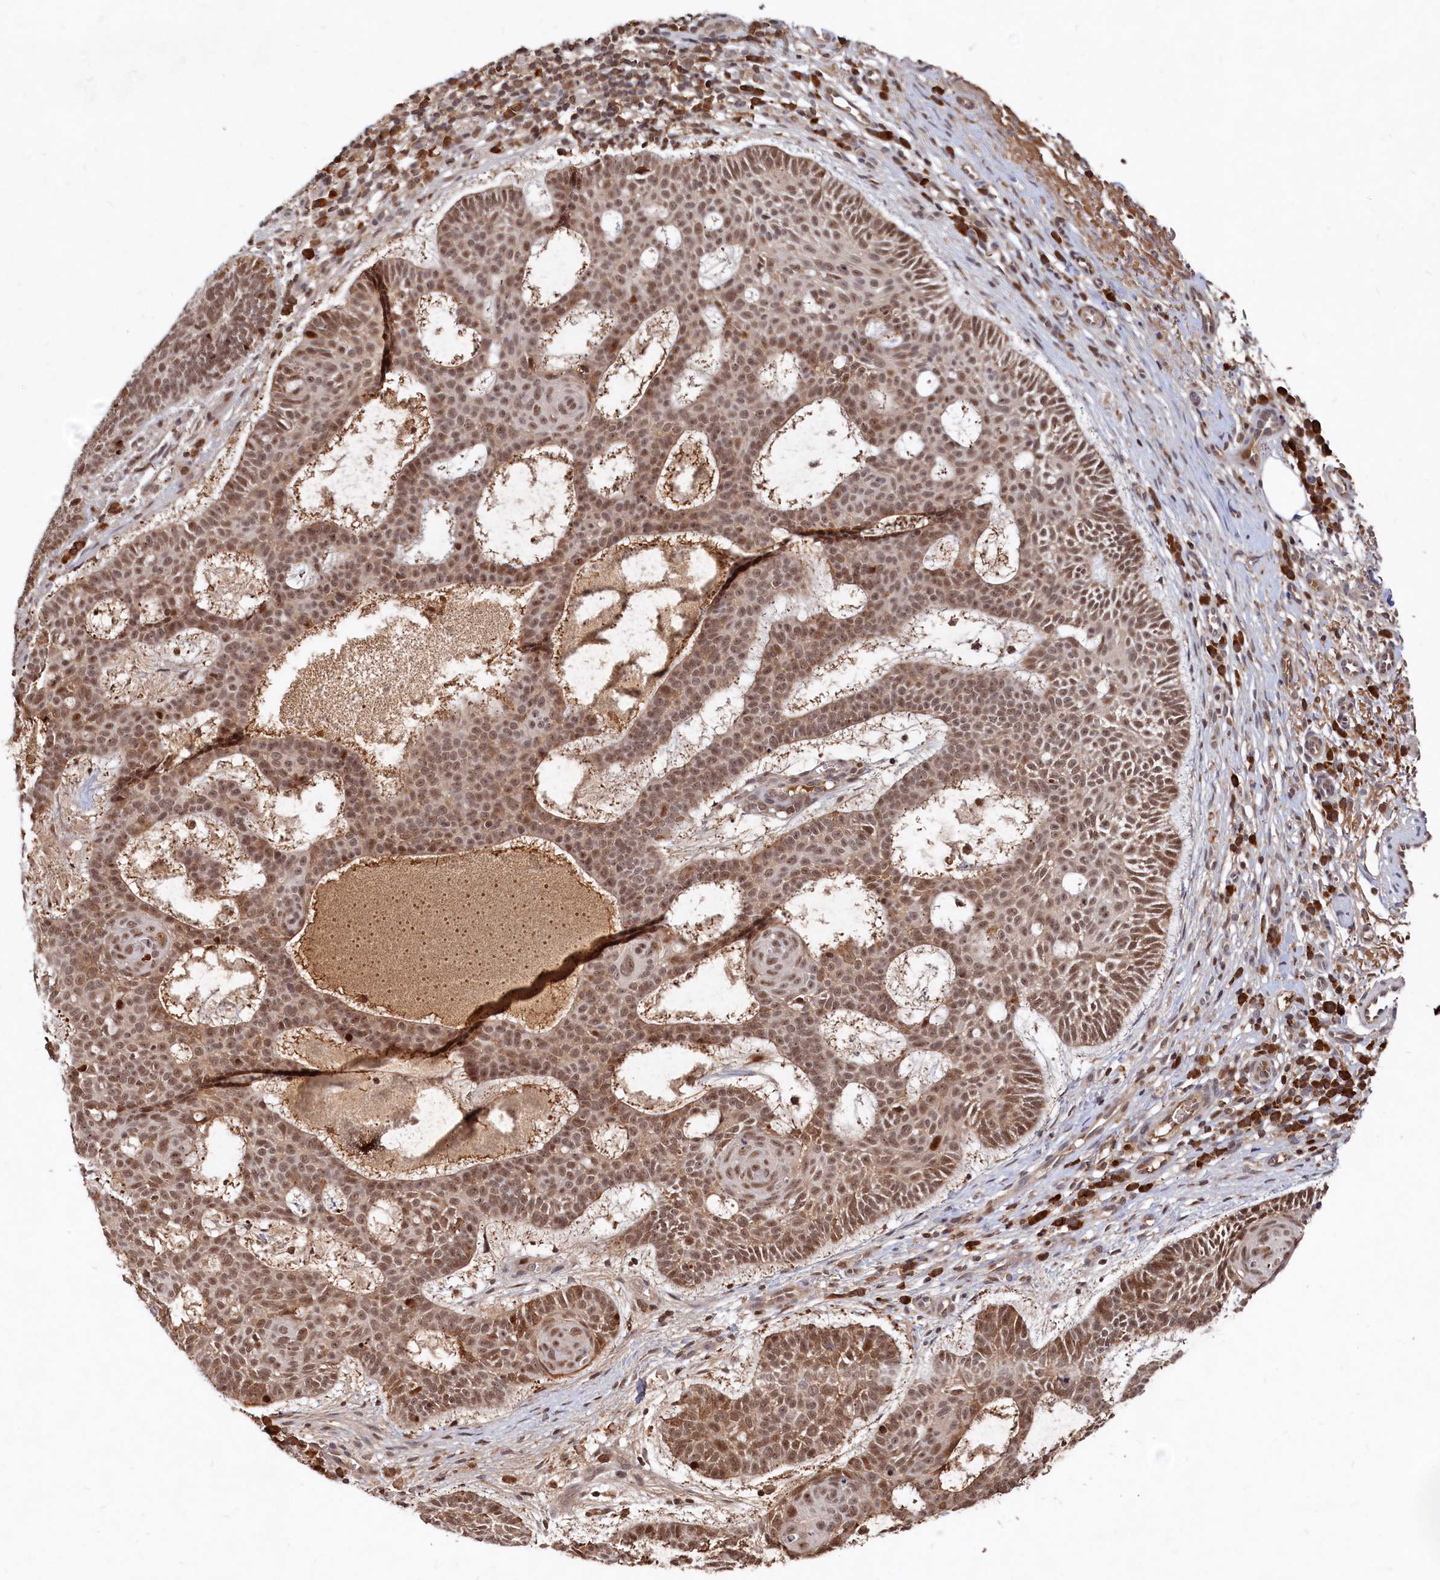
{"staining": {"intensity": "moderate", "quantity": ">75%", "location": "nuclear"}, "tissue": "skin cancer", "cell_type": "Tumor cells", "image_type": "cancer", "snomed": [{"axis": "morphology", "description": "Basal cell carcinoma"}, {"axis": "topography", "description": "Skin"}], "caption": "Immunohistochemical staining of human basal cell carcinoma (skin) reveals medium levels of moderate nuclear staining in approximately >75% of tumor cells.", "gene": "TRAPPC4", "patient": {"sex": "male", "age": 85}}